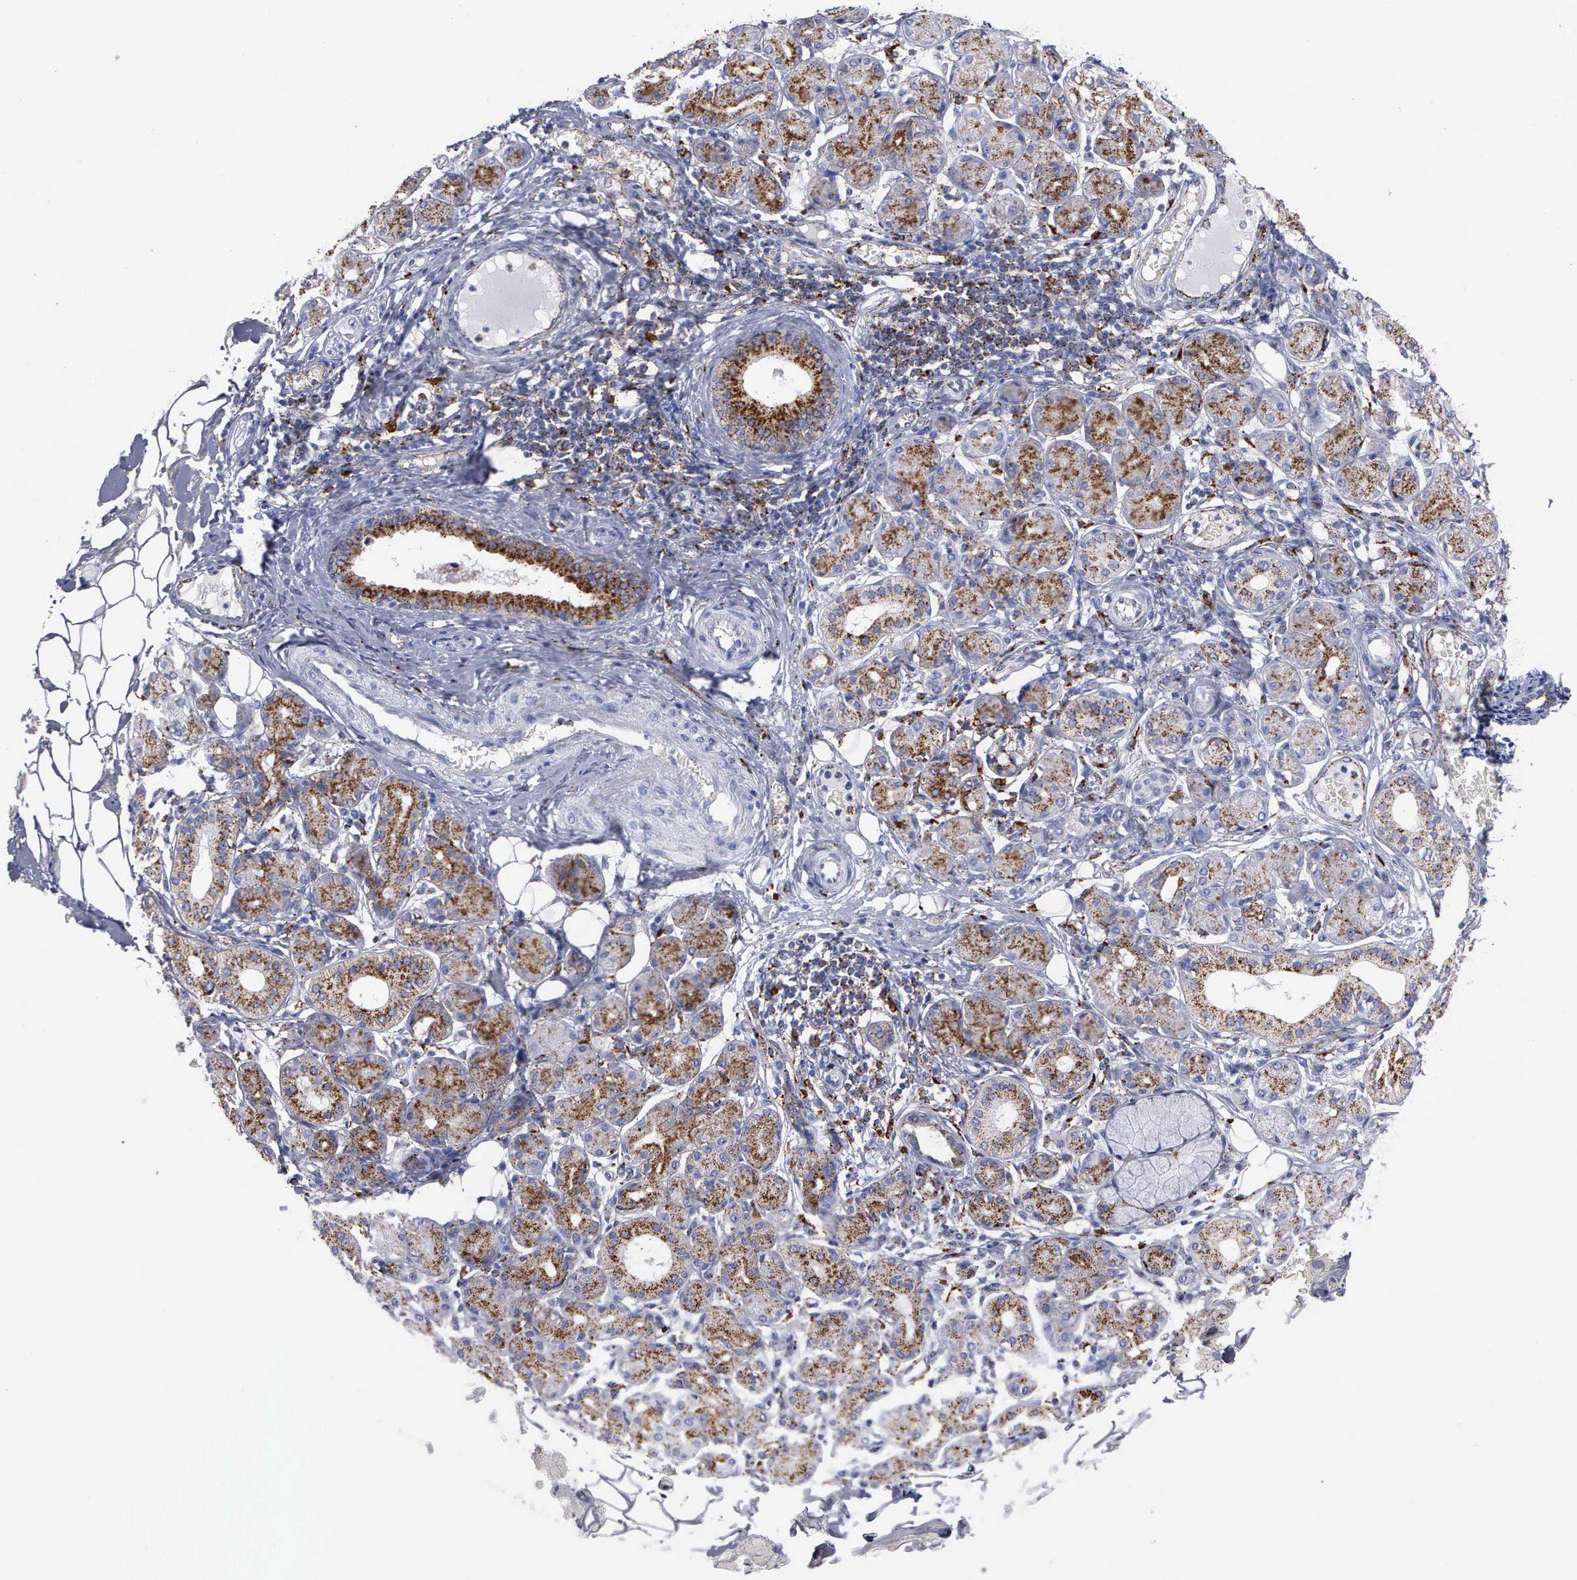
{"staining": {"intensity": "moderate", "quantity": "25%-75%", "location": "cytoplasmic/membranous"}, "tissue": "salivary gland", "cell_type": "Glandular cells", "image_type": "normal", "snomed": [{"axis": "morphology", "description": "Normal tissue, NOS"}, {"axis": "topography", "description": "Salivary gland"}, {"axis": "topography", "description": "Peripheral nerve tissue"}], "caption": "IHC of benign salivary gland exhibits medium levels of moderate cytoplasmic/membranous expression in about 25%-75% of glandular cells.", "gene": "CTSH", "patient": {"sex": "male", "age": 62}}